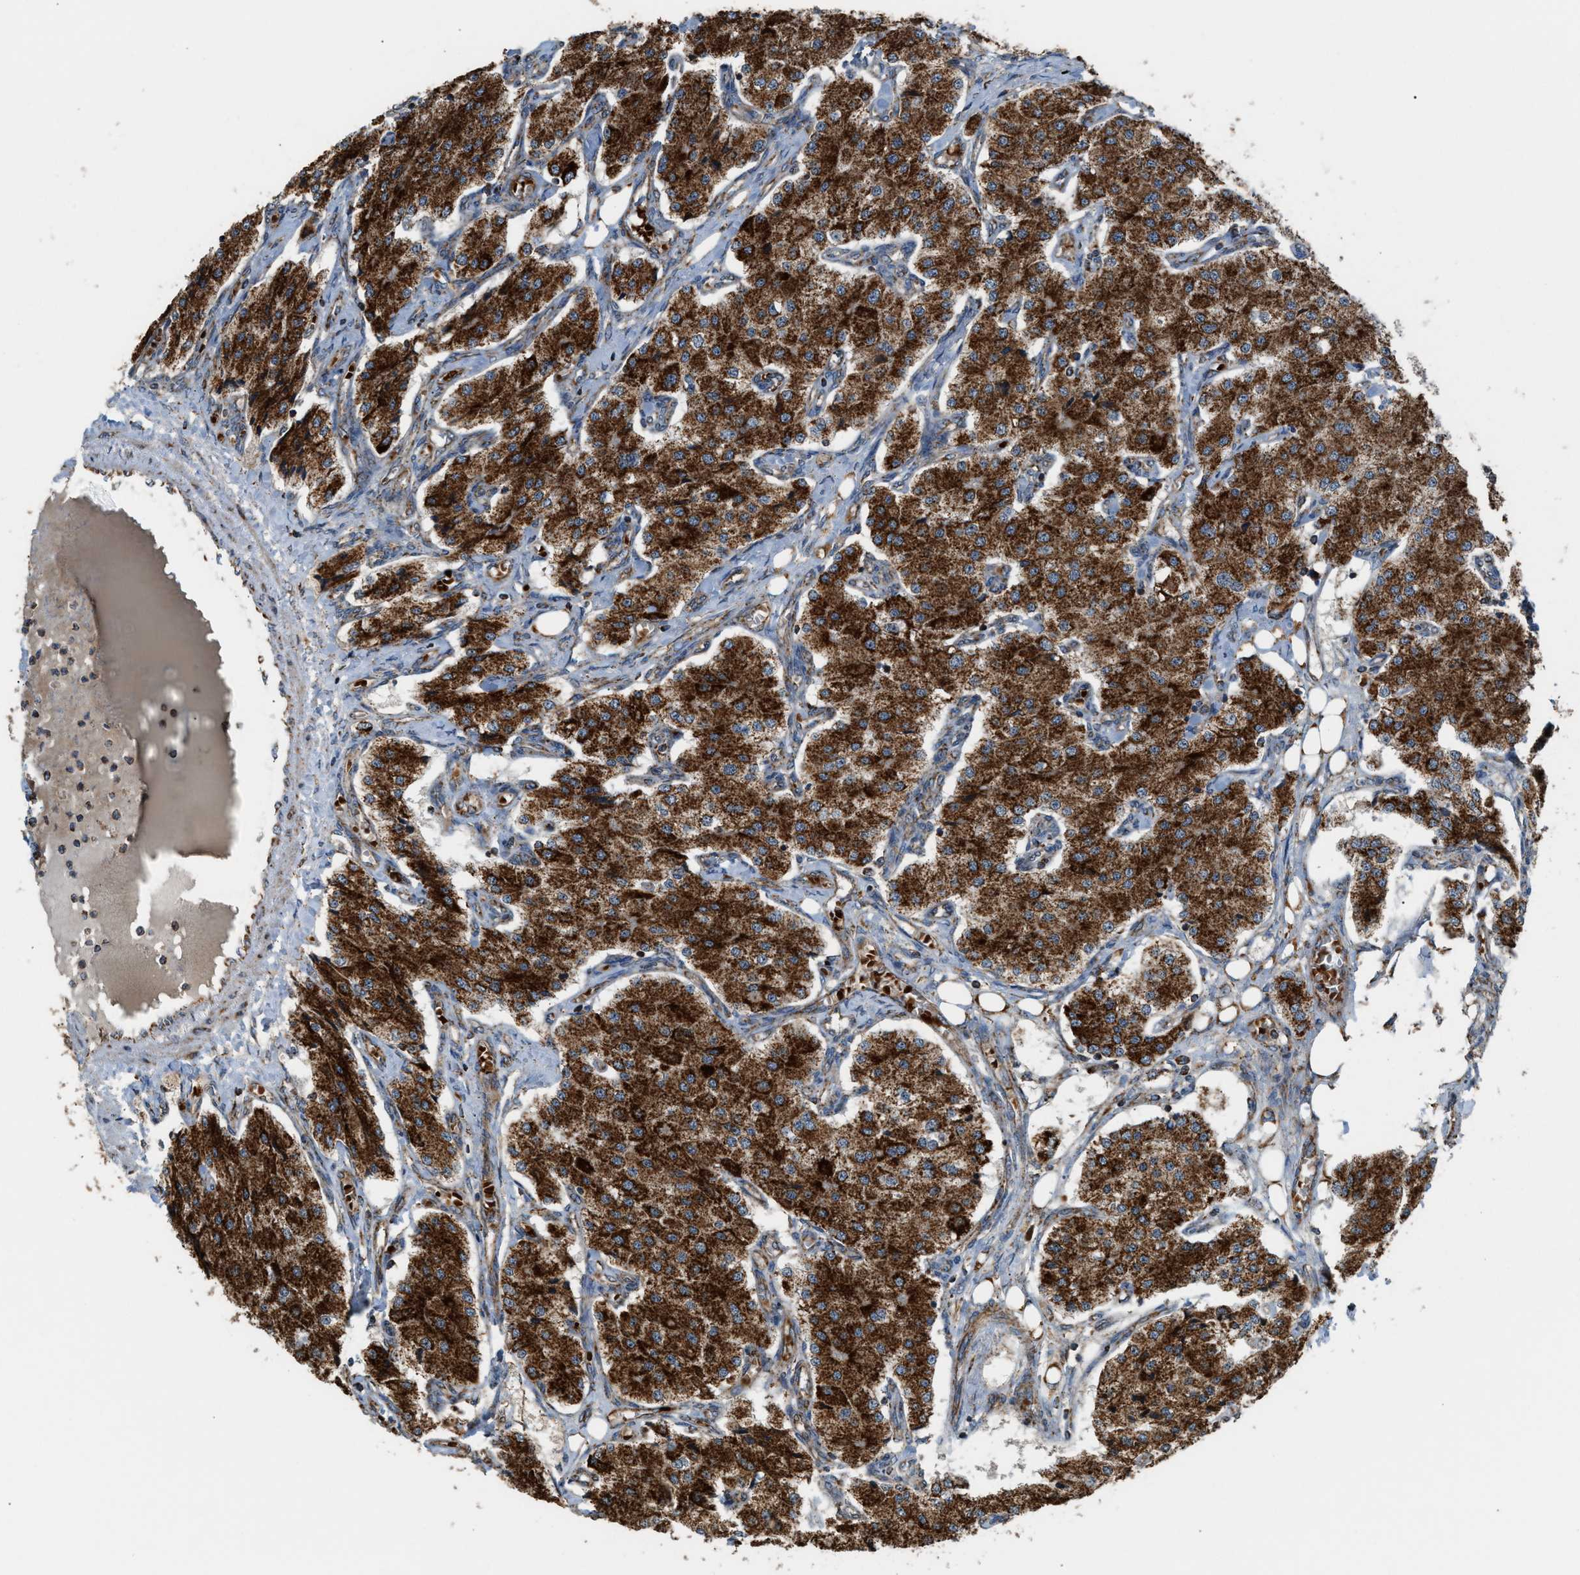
{"staining": {"intensity": "strong", "quantity": ">75%", "location": "cytoplasmic/membranous"}, "tissue": "carcinoid", "cell_type": "Tumor cells", "image_type": "cancer", "snomed": [{"axis": "morphology", "description": "Carcinoid, malignant, NOS"}, {"axis": "topography", "description": "Colon"}], "caption": "An immunohistochemistry photomicrograph of neoplastic tissue is shown. Protein staining in brown shows strong cytoplasmic/membranous positivity in carcinoid (malignant) within tumor cells.", "gene": "SGSM2", "patient": {"sex": "female", "age": 52}}